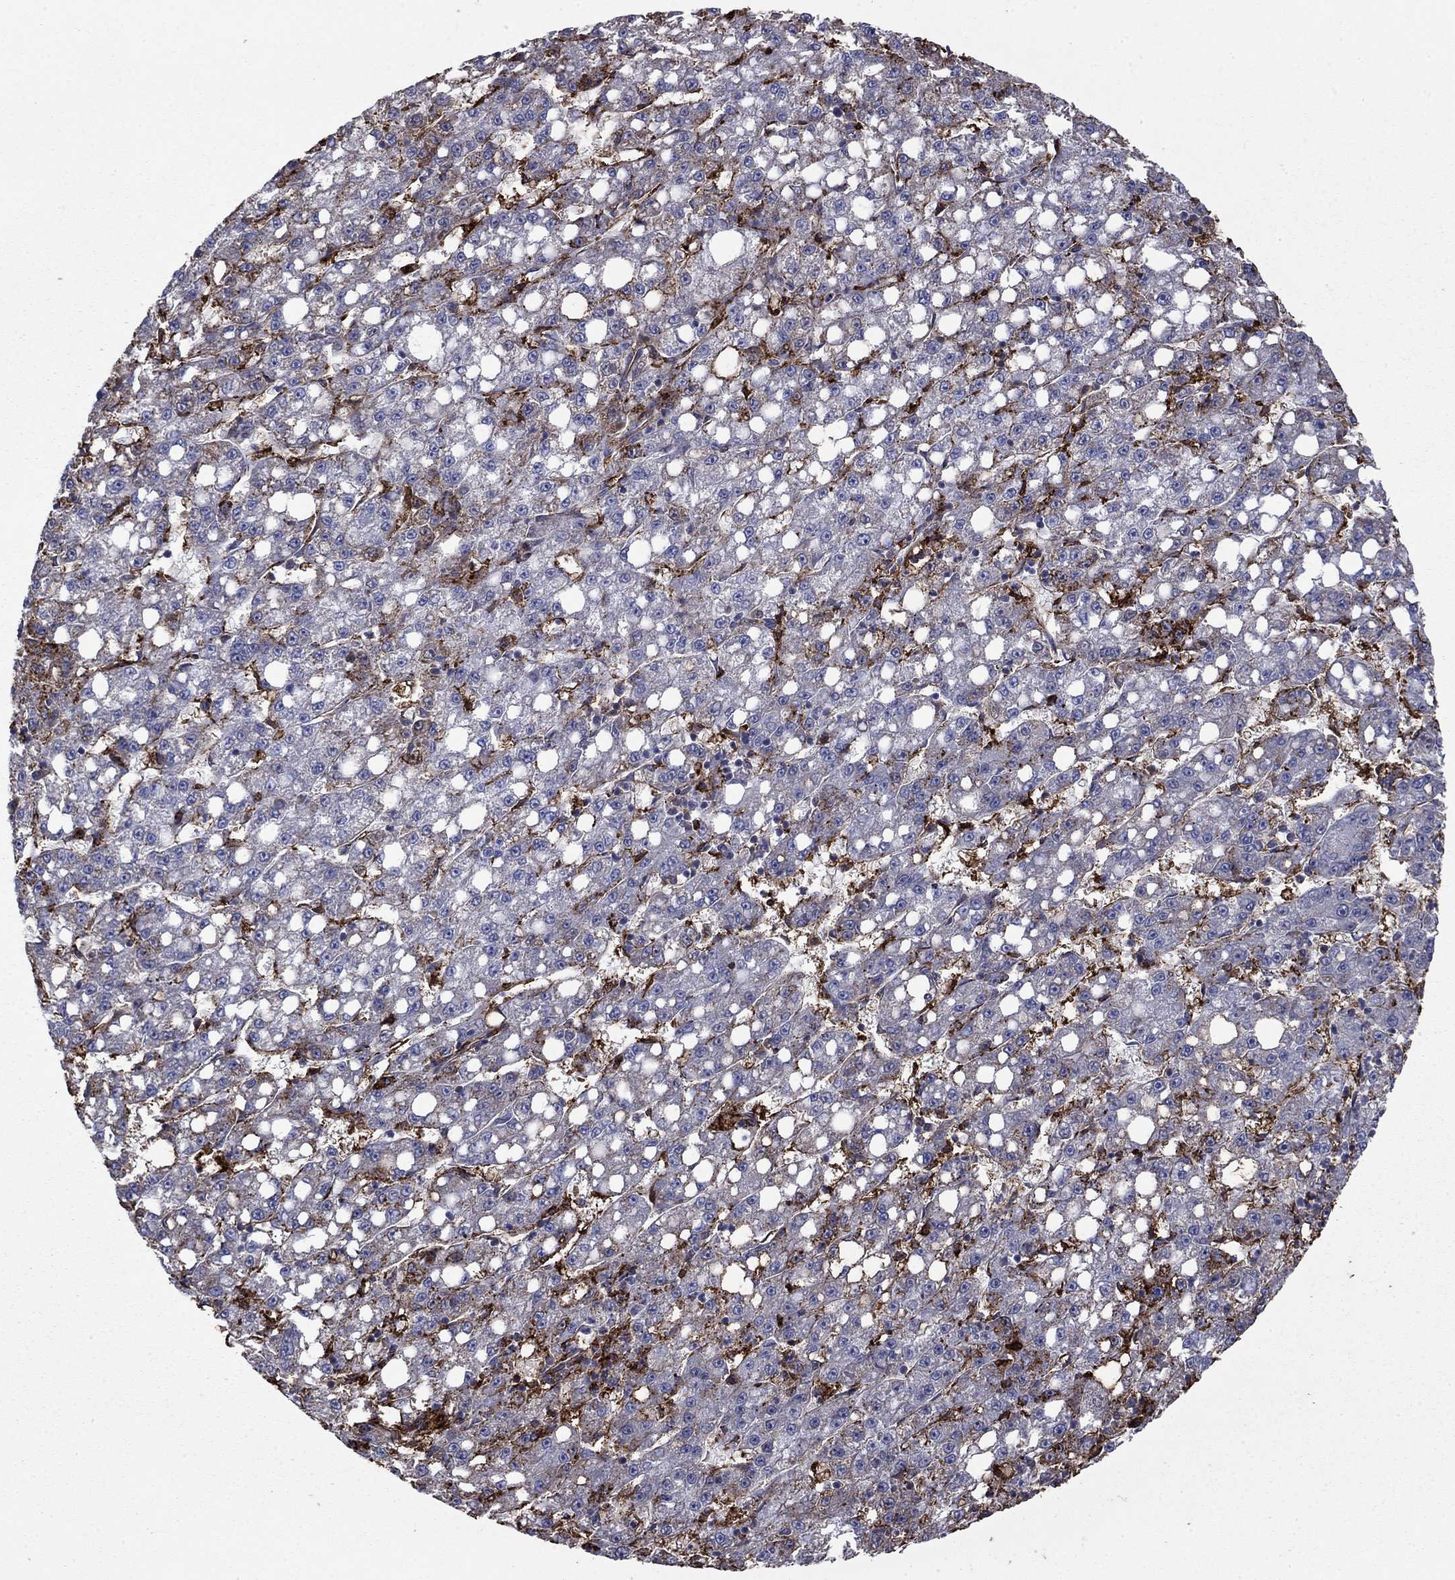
{"staining": {"intensity": "negative", "quantity": "none", "location": "none"}, "tissue": "liver cancer", "cell_type": "Tumor cells", "image_type": "cancer", "snomed": [{"axis": "morphology", "description": "Carcinoma, Hepatocellular, NOS"}, {"axis": "topography", "description": "Liver"}], "caption": "A histopathology image of hepatocellular carcinoma (liver) stained for a protein demonstrates no brown staining in tumor cells. (Brightfield microscopy of DAB (3,3'-diaminobenzidine) IHC at high magnification).", "gene": "PLAU", "patient": {"sex": "female", "age": 65}}